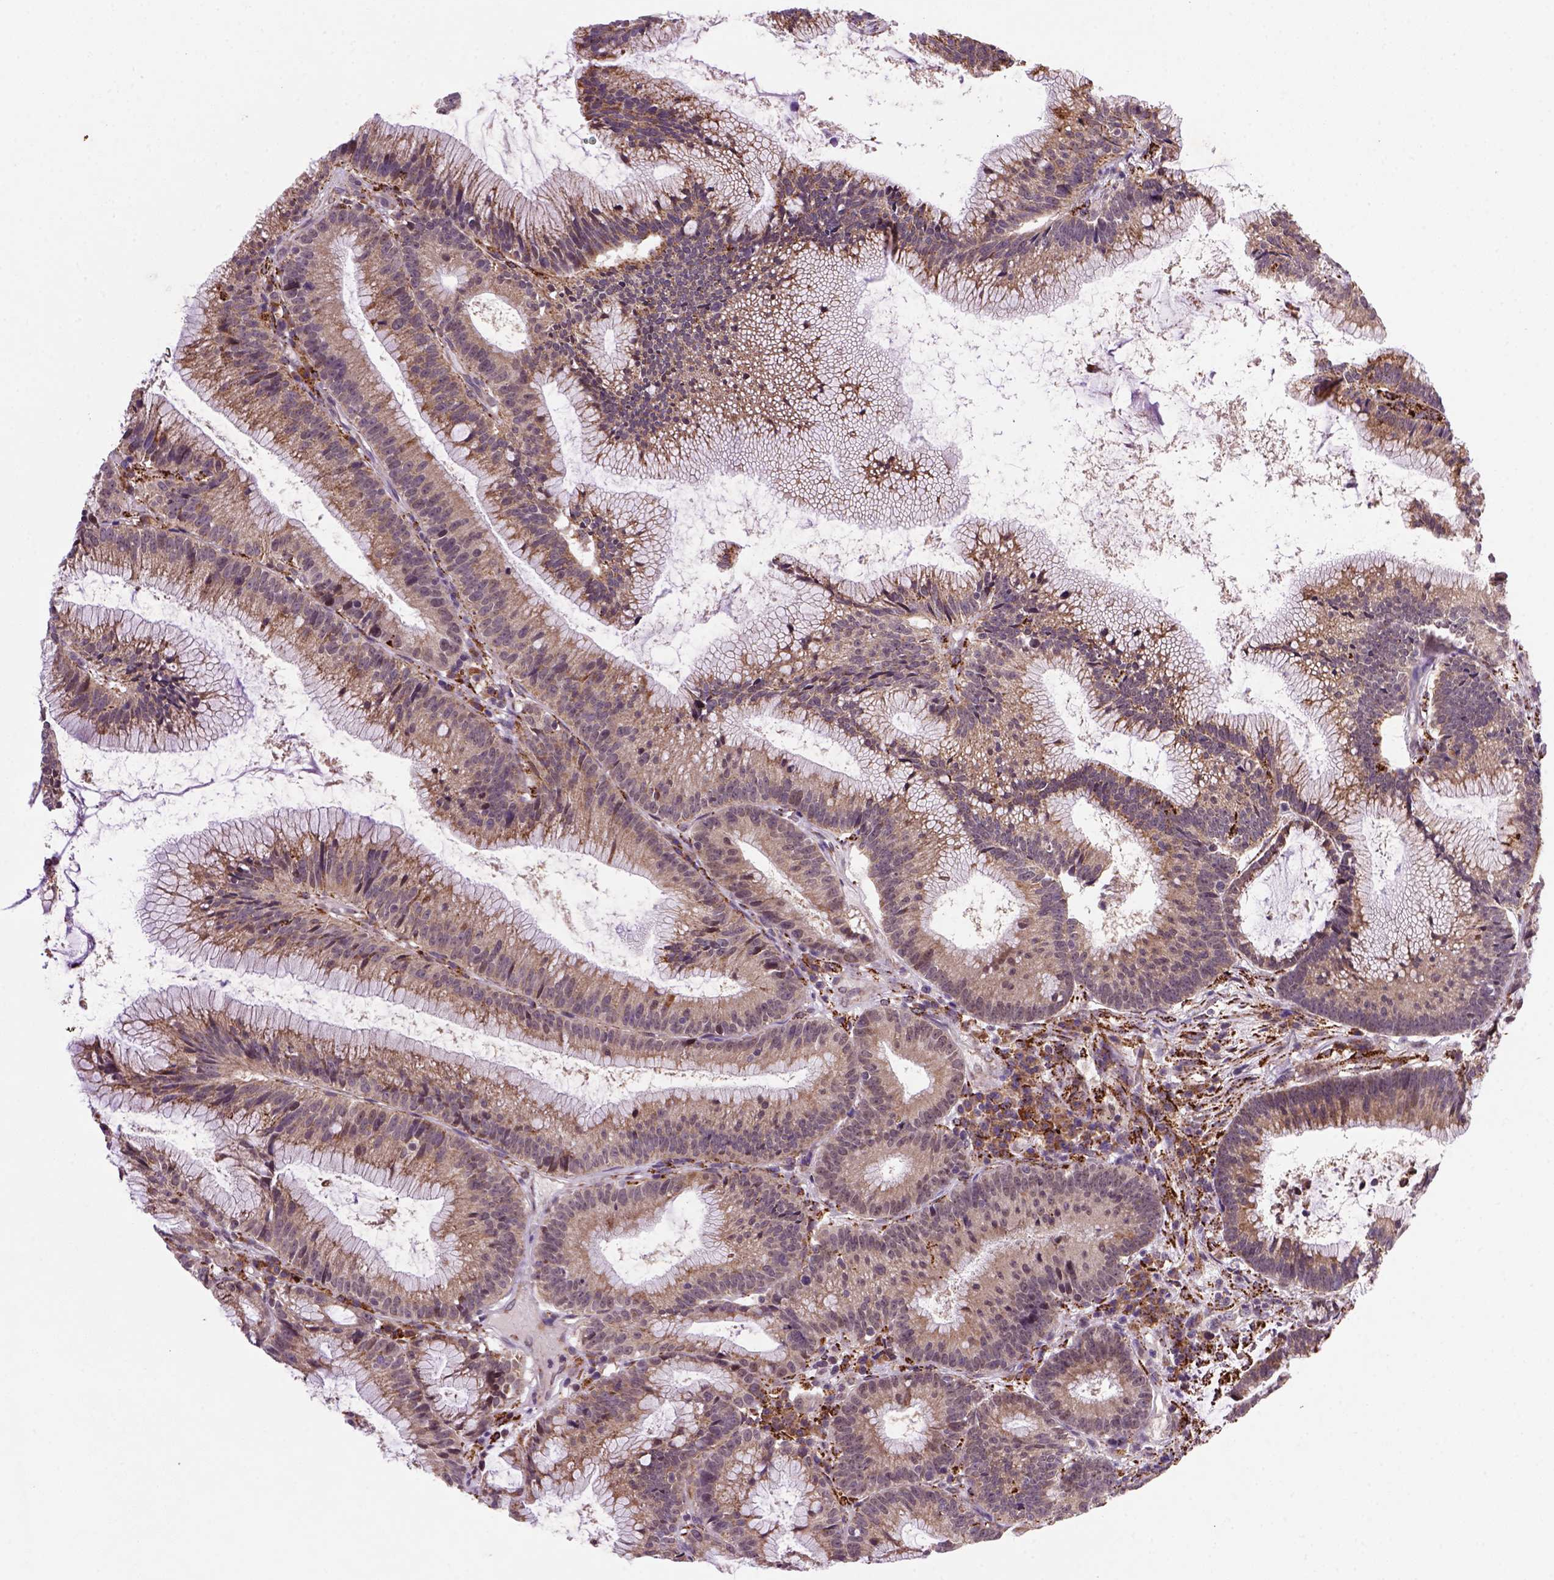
{"staining": {"intensity": "moderate", "quantity": ">75%", "location": "cytoplasmic/membranous"}, "tissue": "colorectal cancer", "cell_type": "Tumor cells", "image_type": "cancer", "snomed": [{"axis": "morphology", "description": "Adenocarcinoma, NOS"}, {"axis": "topography", "description": "Colon"}], "caption": "This histopathology image demonstrates immunohistochemistry (IHC) staining of human colorectal adenocarcinoma, with medium moderate cytoplasmic/membranous positivity in approximately >75% of tumor cells.", "gene": "FZD7", "patient": {"sex": "female", "age": 78}}